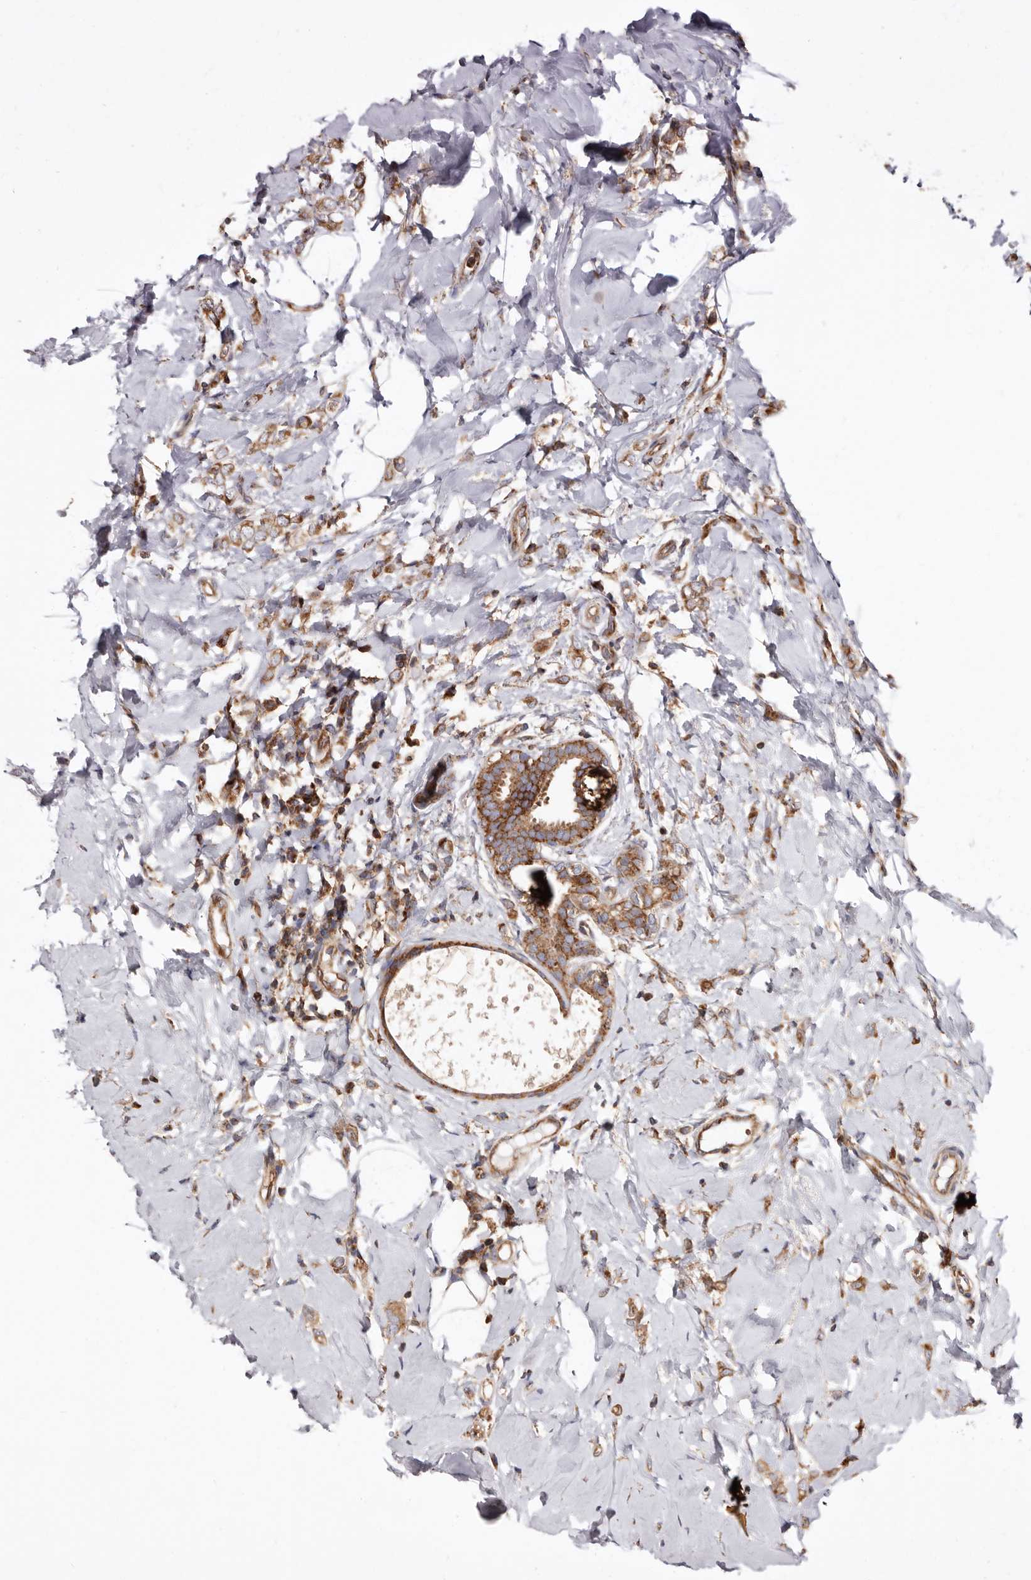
{"staining": {"intensity": "weak", "quantity": ">75%", "location": "cytoplasmic/membranous"}, "tissue": "breast cancer", "cell_type": "Tumor cells", "image_type": "cancer", "snomed": [{"axis": "morphology", "description": "Lobular carcinoma"}, {"axis": "topography", "description": "Breast"}], "caption": "Human lobular carcinoma (breast) stained with a protein marker reveals weak staining in tumor cells.", "gene": "COQ8B", "patient": {"sex": "female", "age": 47}}